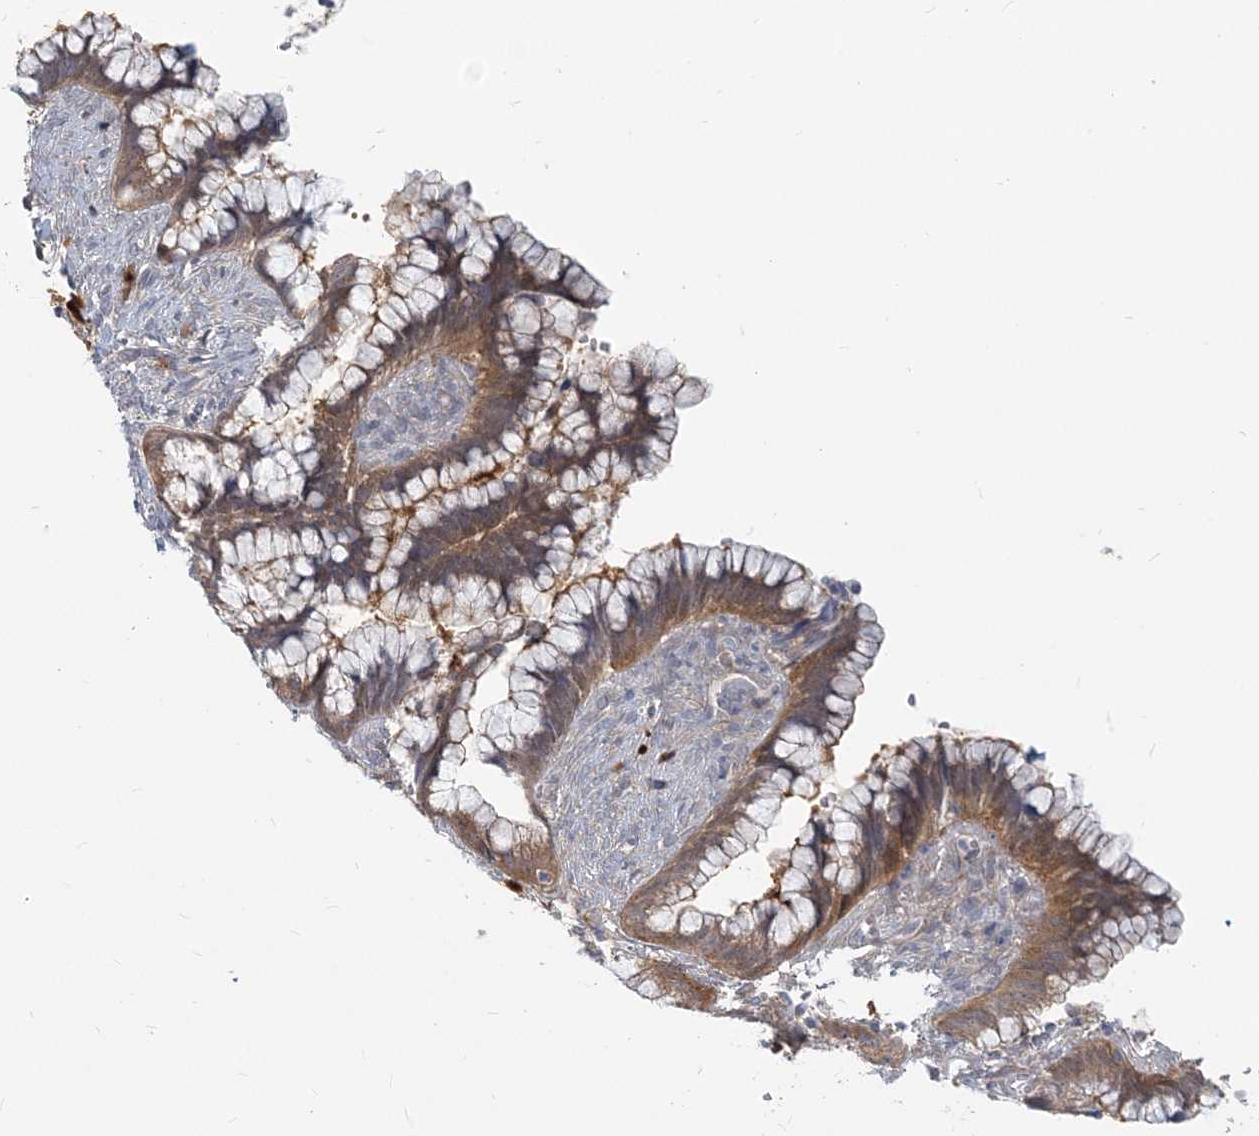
{"staining": {"intensity": "moderate", "quantity": ">75%", "location": "cytoplasmic/membranous"}, "tissue": "cervical cancer", "cell_type": "Tumor cells", "image_type": "cancer", "snomed": [{"axis": "morphology", "description": "Adenocarcinoma, NOS"}, {"axis": "topography", "description": "Cervix"}], "caption": "Immunohistochemistry (IHC) (DAB) staining of human cervical cancer demonstrates moderate cytoplasmic/membranous protein staining in about >75% of tumor cells.", "gene": "GMPPA", "patient": {"sex": "female", "age": 44}}